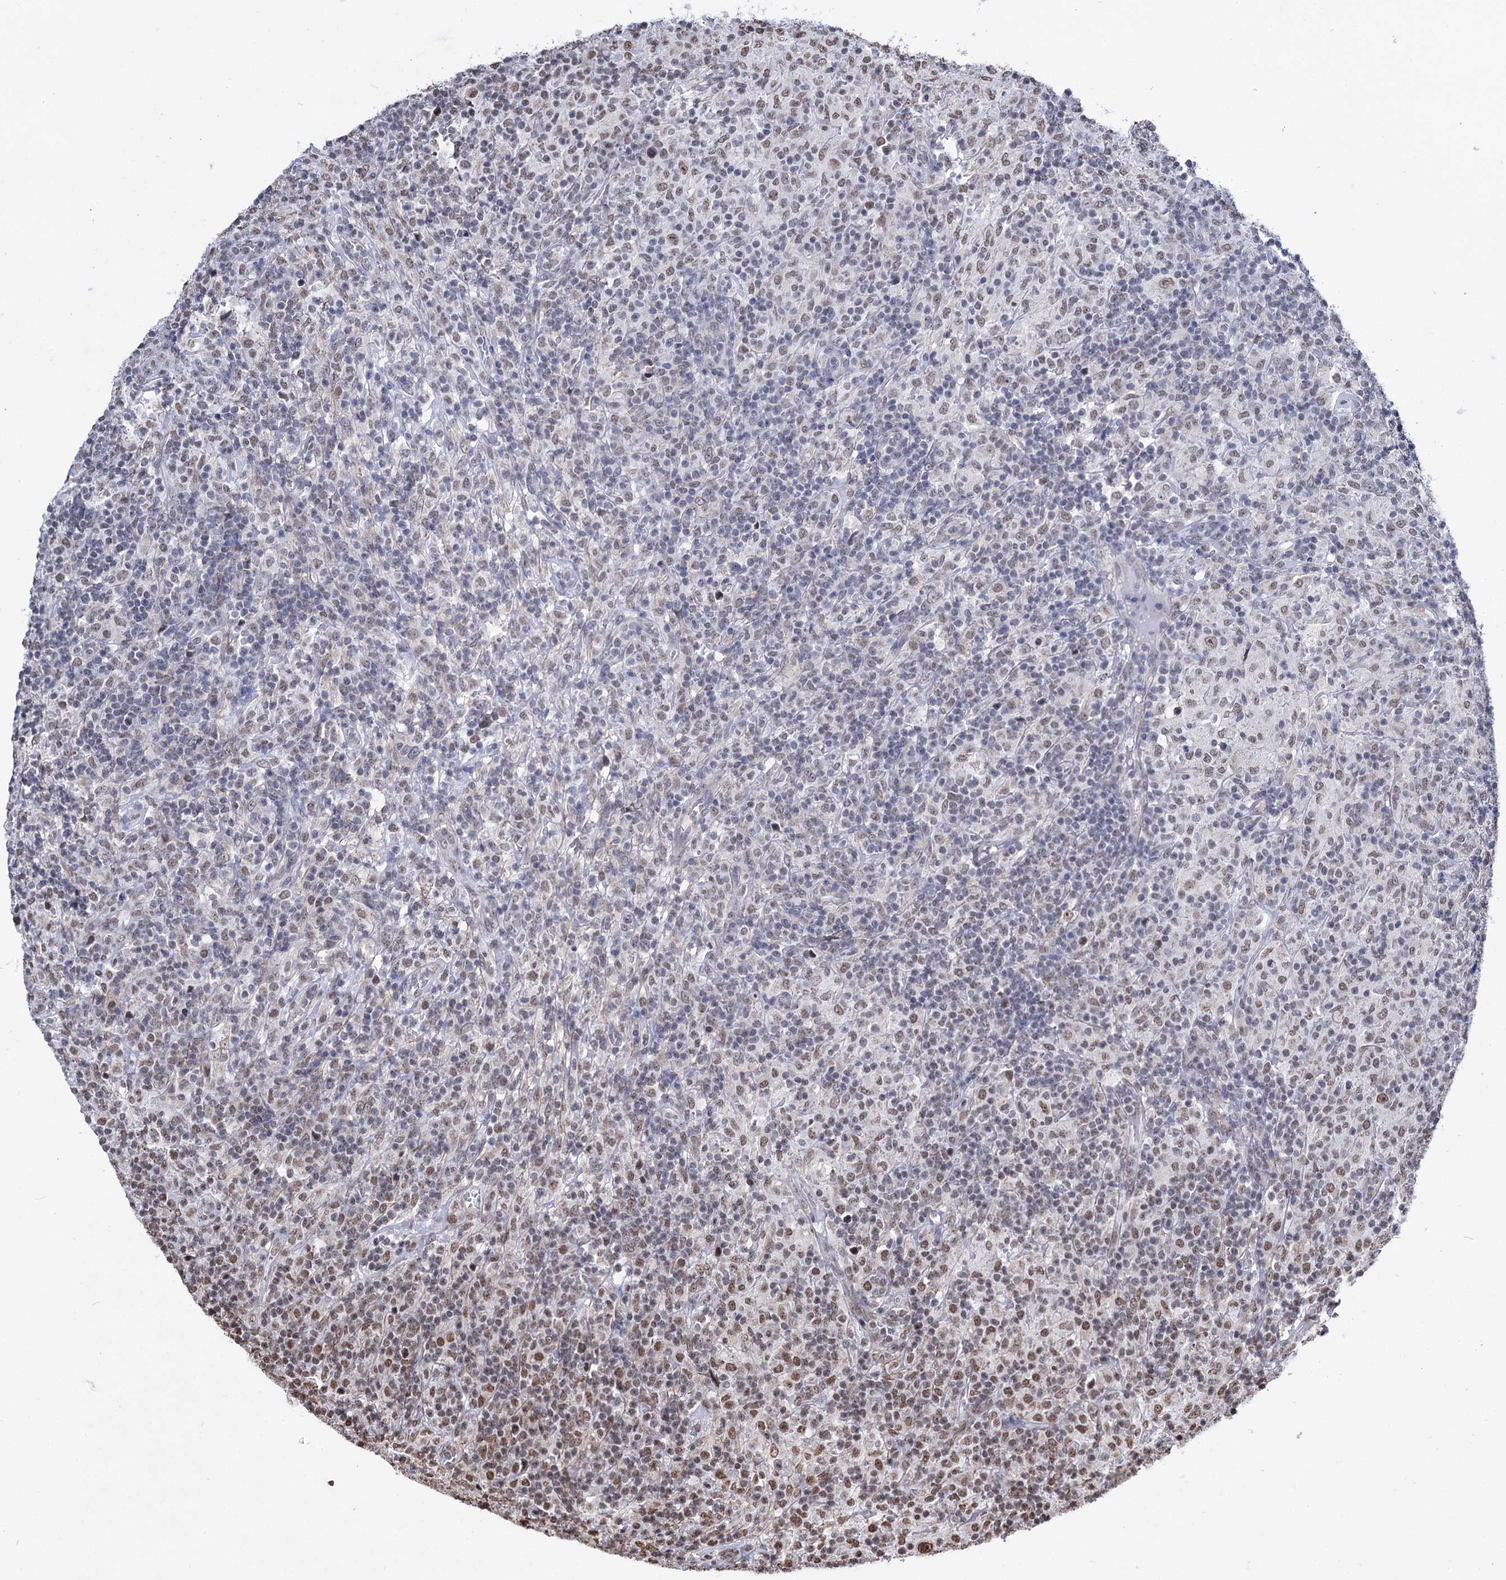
{"staining": {"intensity": "moderate", "quantity": ">75%", "location": "nuclear"}, "tissue": "lymphoma", "cell_type": "Tumor cells", "image_type": "cancer", "snomed": [{"axis": "morphology", "description": "Hodgkin's disease, NOS"}, {"axis": "topography", "description": "Lymph node"}], "caption": "Lymphoma stained with a protein marker demonstrates moderate staining in tumor cells.", "gene": "ABHD10", "patient": {"sex": "male", "age": 70}}